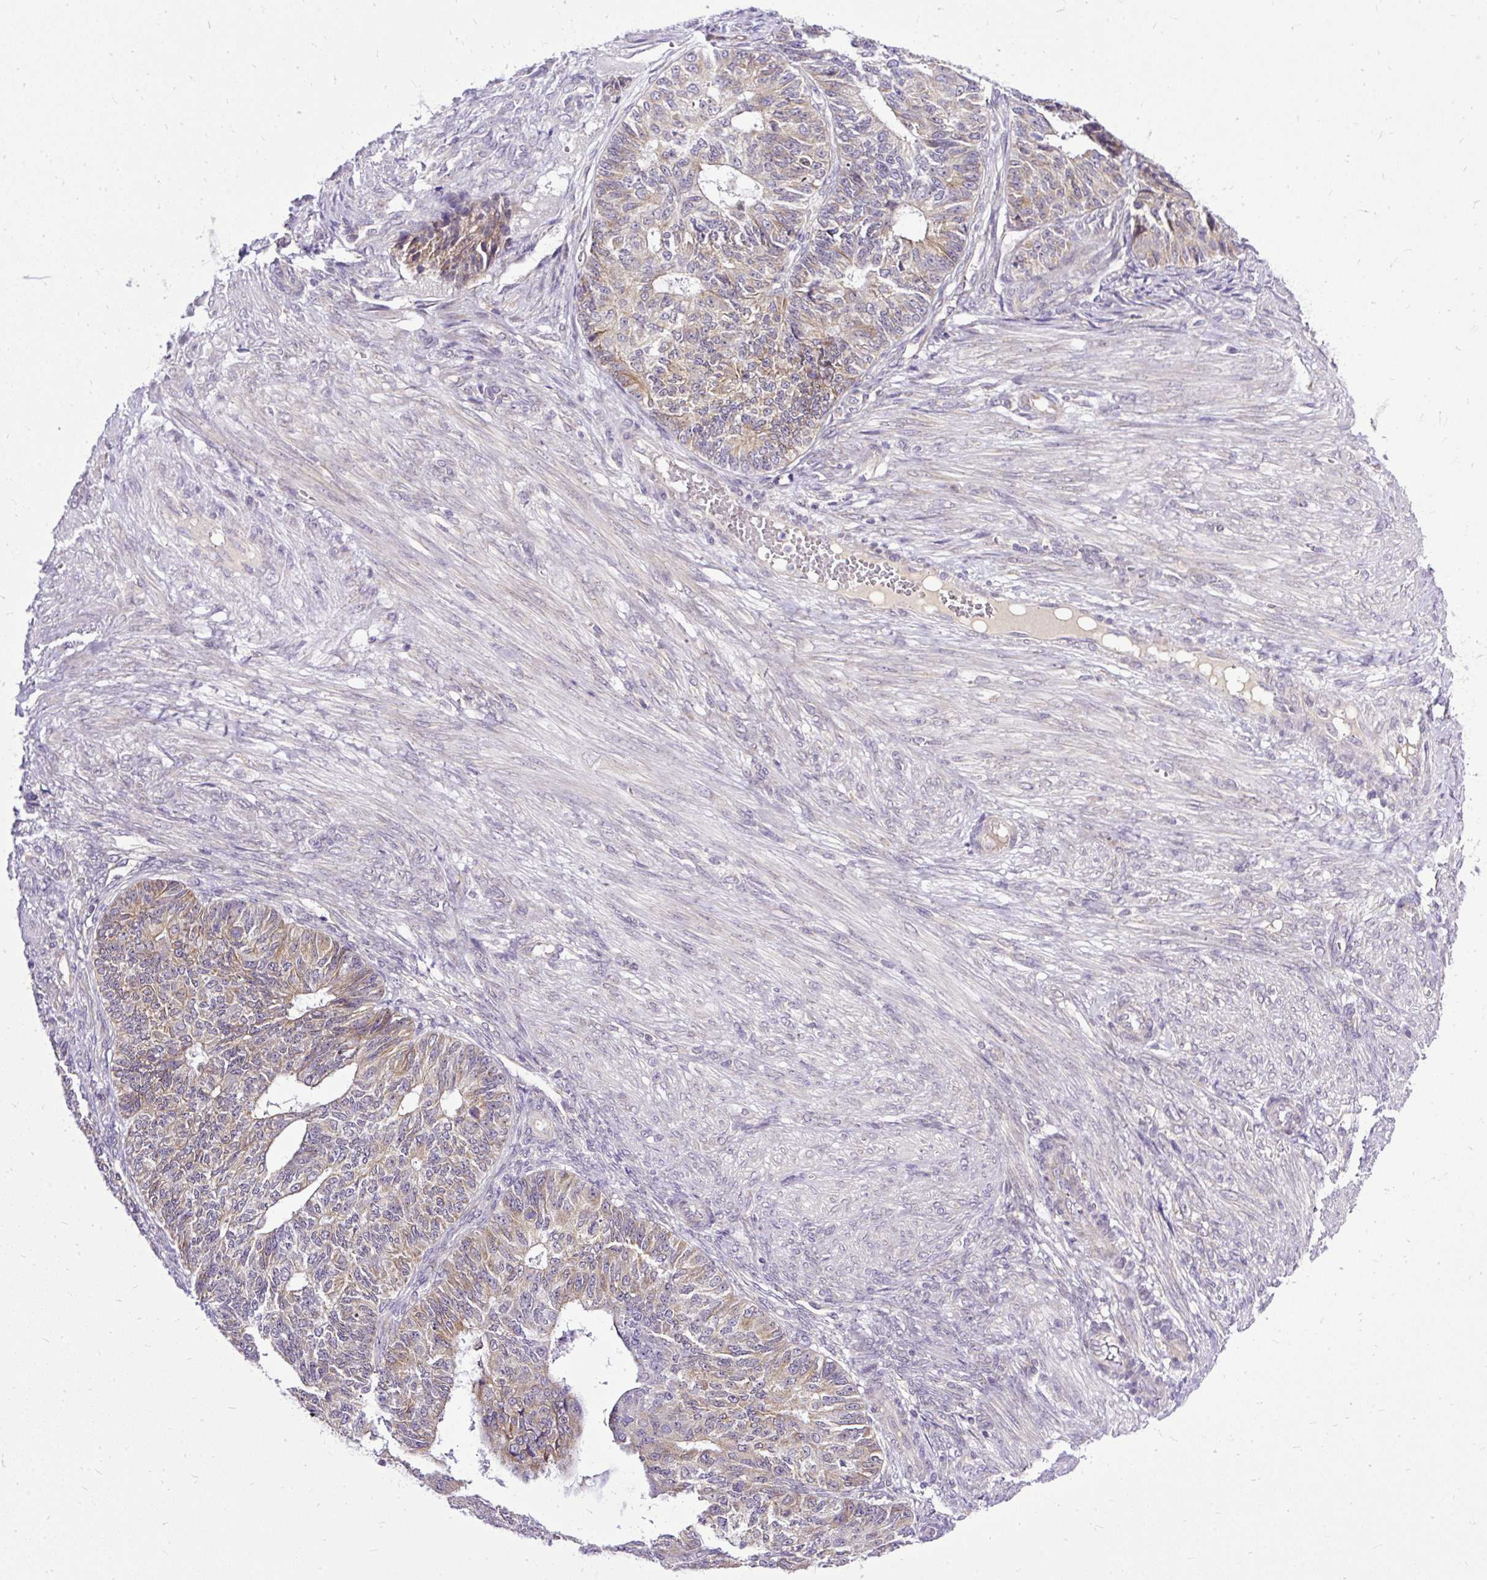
{"staining": {"intensity": "moderate", "quantity": "25%-75%", "location": "cytoplasmic/membranous"}, "tissue": "endometrial cancer", "cell_type": "Tumor cells", "image_type": "cancer", "snomed": [{"axis": "morphology", "description": "Adenocarcinoma, NOS"}, {"axis": "topography", "description": "Endometrium"}], "caption": "An immunohistochemistry (IHC) photomicrograph of tumor tissue is shown. Protein staining in brown labels moderate cytoplasmic/membranous positivity in endometrial cancer within tumor cells. (Stains: DAB (3,3'-diaminobenzidine) in brown, nuclei in blue, Microscopy: brightfield microscopy at high magnification).", "gene": "AMFR", "patient": {"sex": "female", "age": 32}}